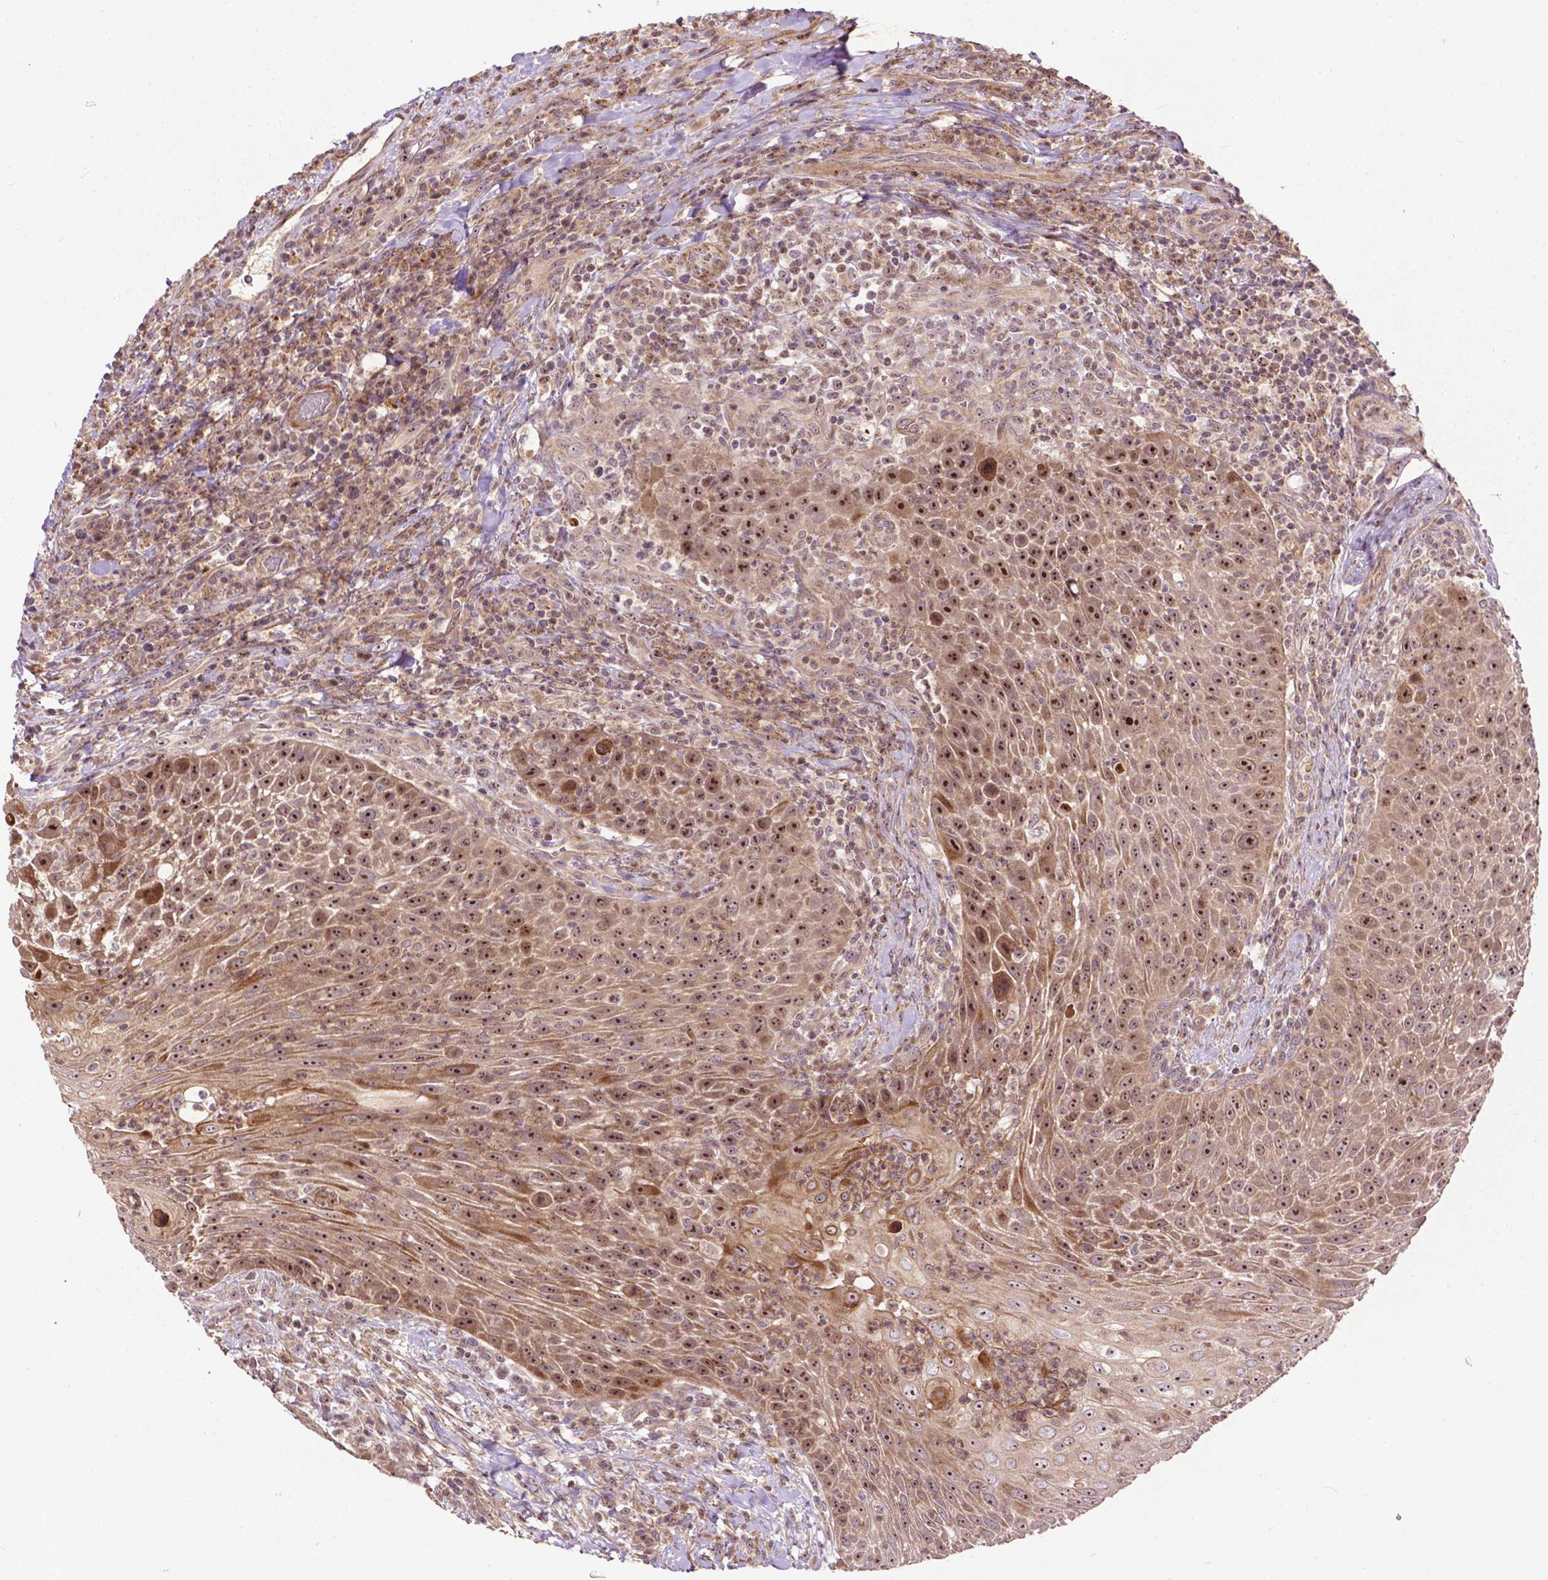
{"staining": {"intensity": "strong", "quantity": ">75%", "location": "cytoplasmic/membranous,nuclear"}, "tissue": "head and neck cancer", "cell_type": "Tumor cells", "image_type": "cancer", "snomed": [{"axis": "morphology", "description": "Squamous cell carcinoma, NOS"}, {"axis": "topography", "description": "Head-Neck"}], "caption": "Head and neck squamous cell carcinoma was stained to show a protein in brown. There is high levels of strong cytoplasmic/membranous and nuclear positivity in about >75% of tumor cells.", "gene": "PARP3", "patient": {"sex": "male", "age": 69}}